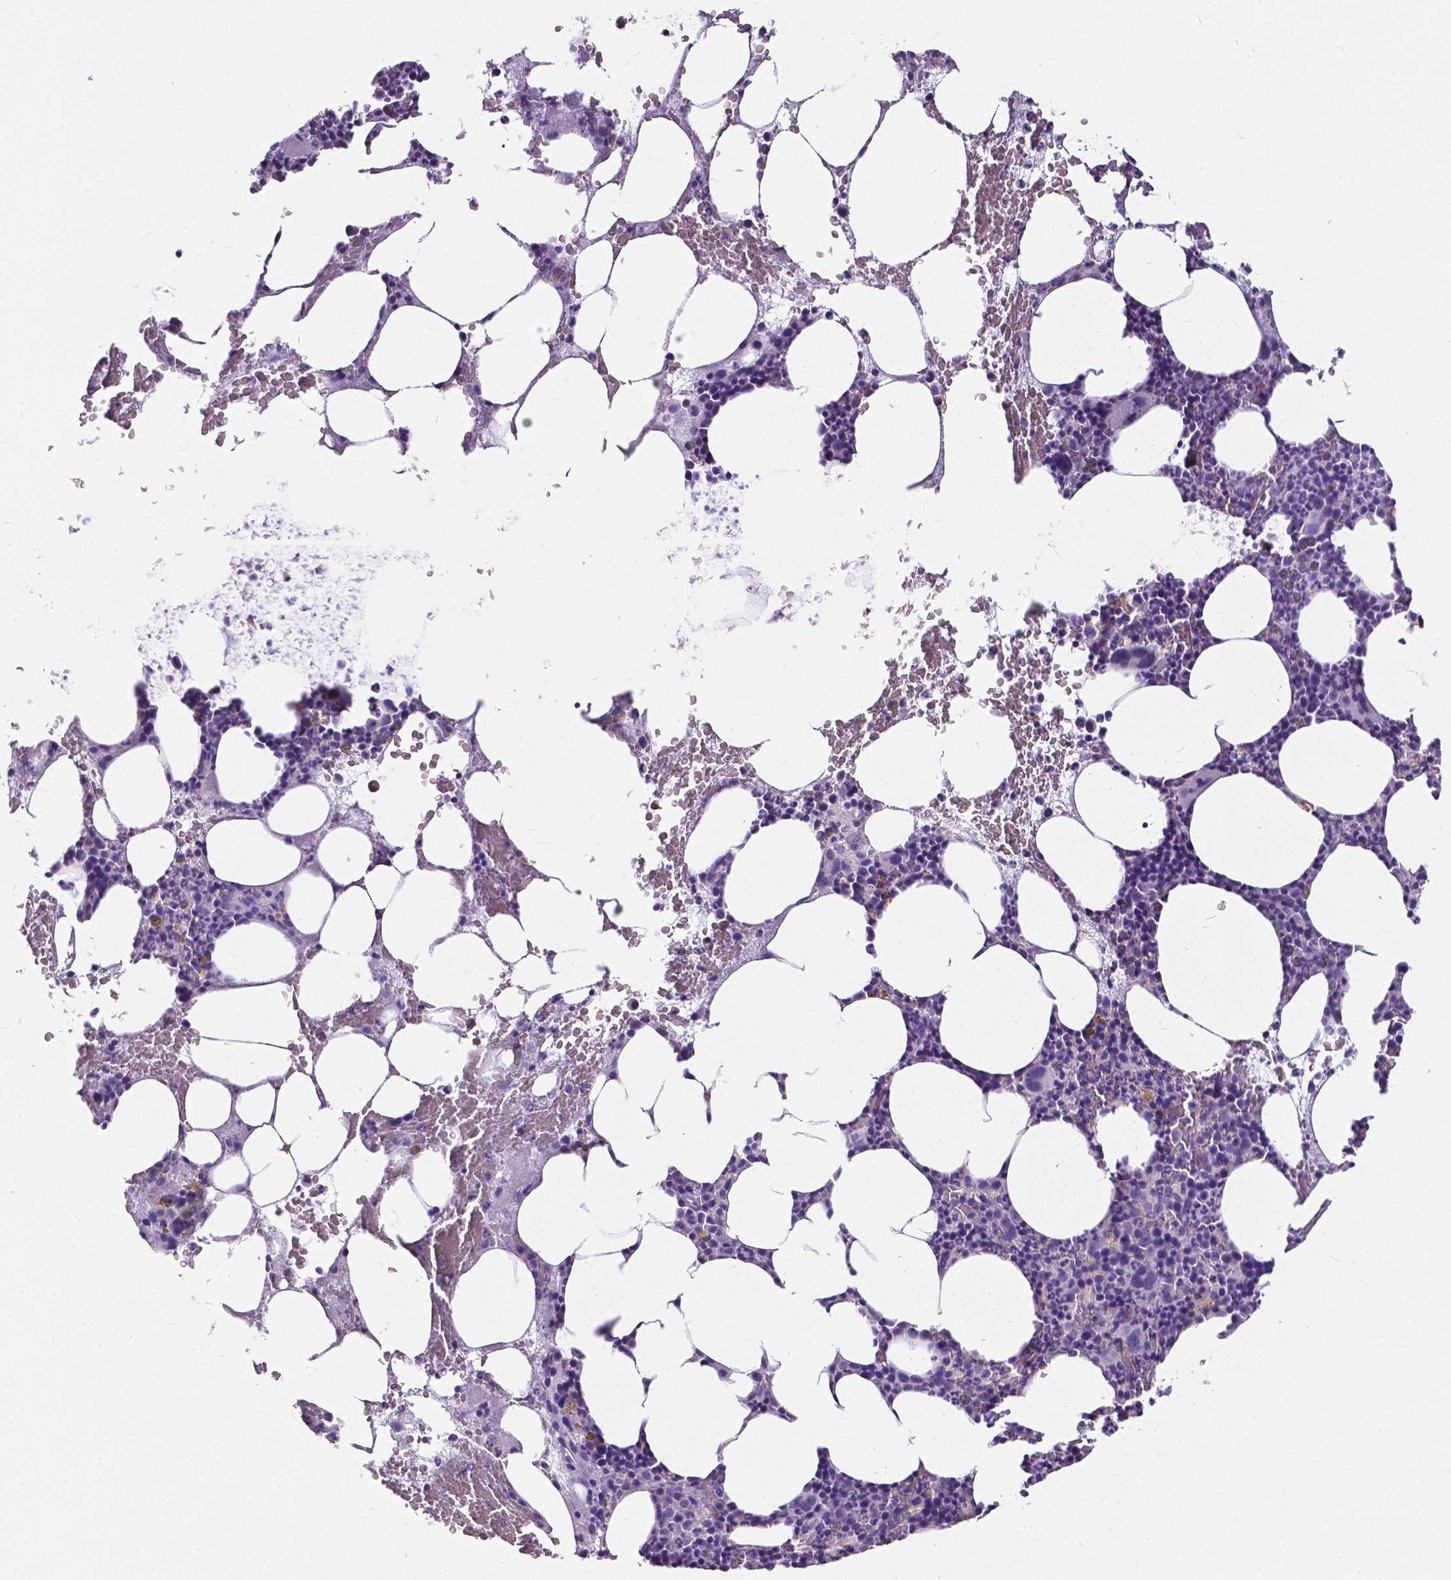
{"staining": {"intensity": "moderate", "quantity": "<25%", "location": "cytoplasmic/membranous,nuclear"}, "tissue": "bone marrow", "cell_type": "Hematopoietic cells", "image_type": "normal", "snomed": [{"axis": "morphology", "description": "Normal tissue, NOS"}, {"axis": "topography", "description": "Bone marrow"}], "caption": "Protein analysis of benign bone marrow exhibits moderate cytoplasmic/membranous,nuclear positivity in approximately <25% of hematopoietic cells. (DAB (3,3'-diaminobenzidine) IHC with brightfield microscopy, high magnification).", "gene": "OCLN", "patient": {"sex": "male", "age": 89}}